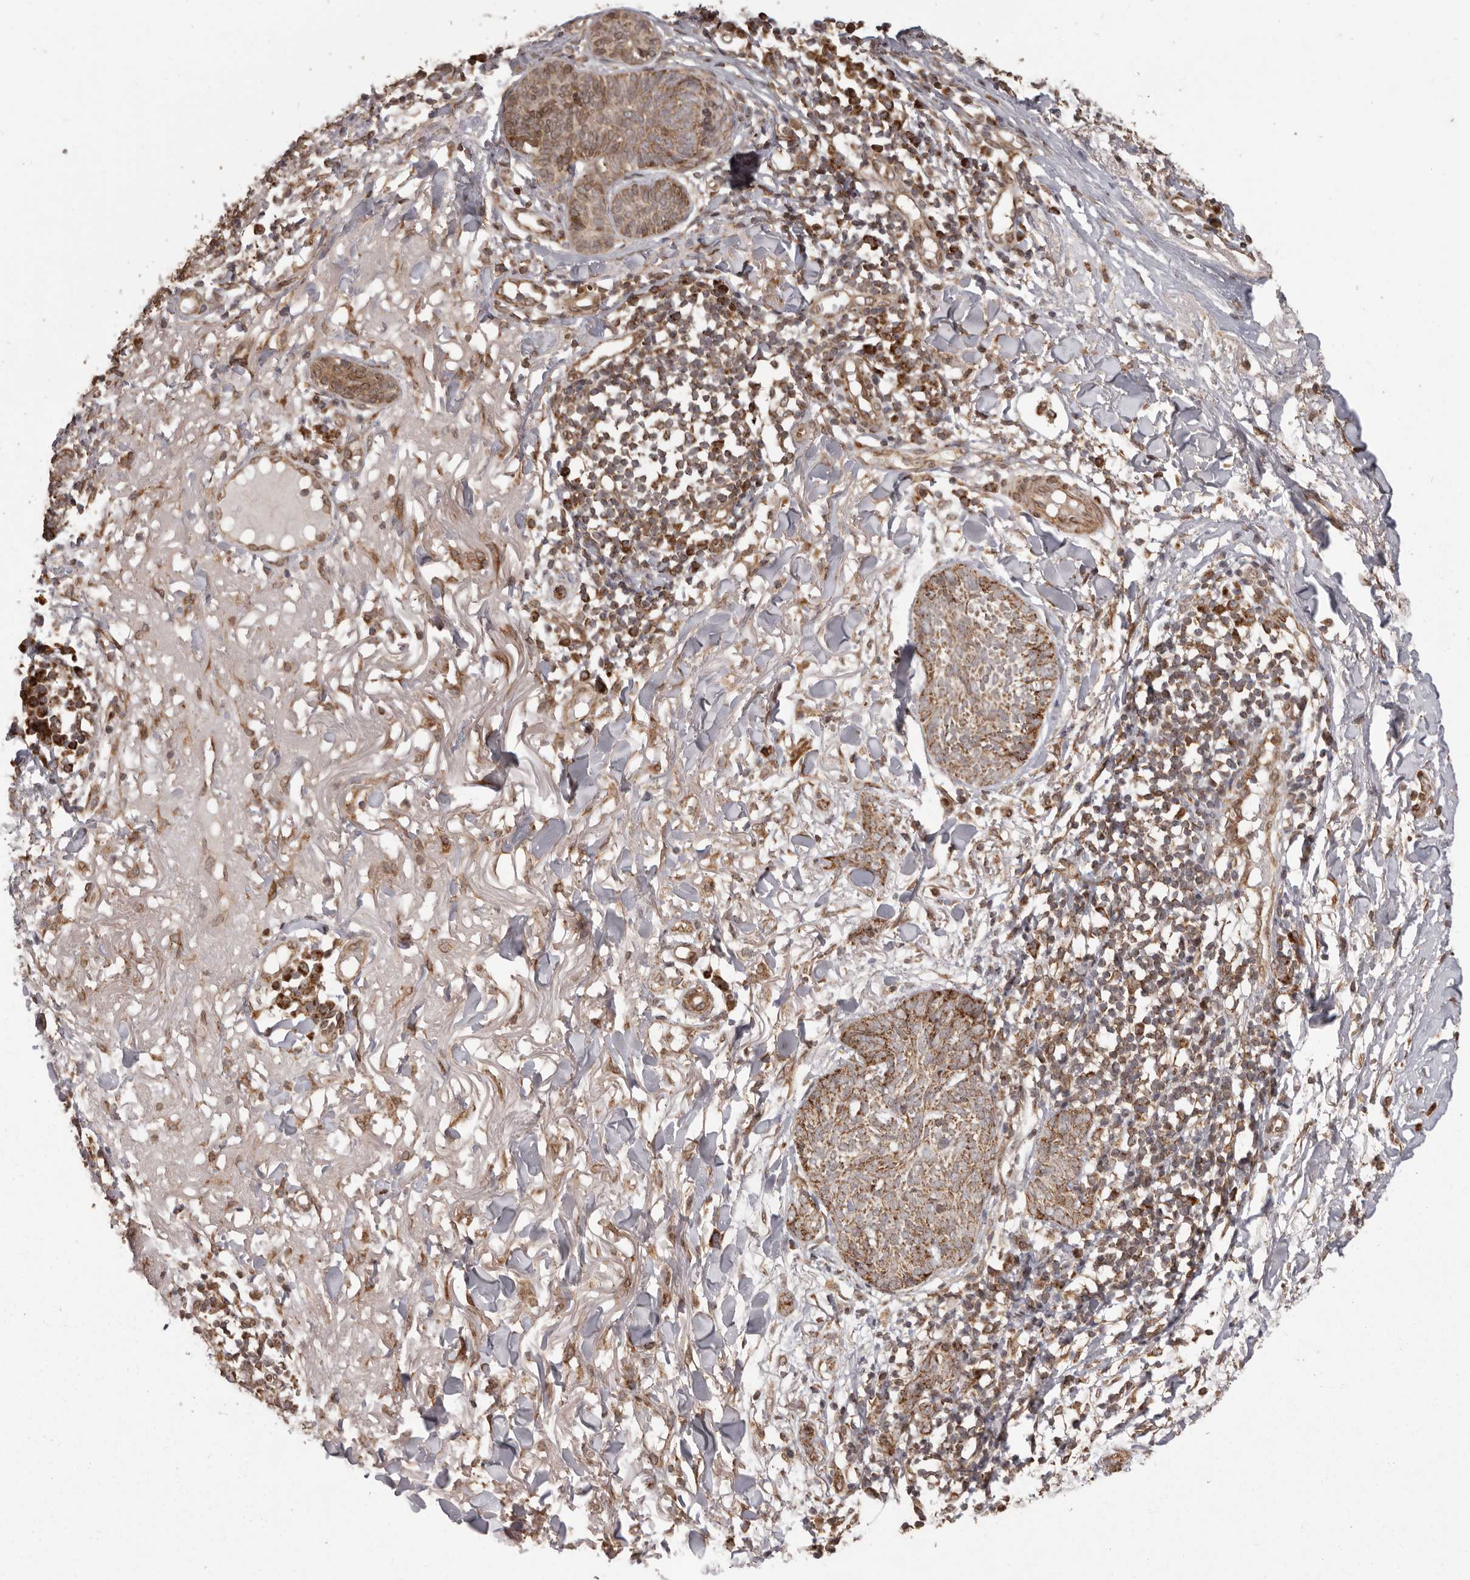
{"staining": {"intensity": "moderate", "quantity": ">75%", "location": "cytoplasmic/membranous"}, "tissue": "skin cancer", "cell_type": "Tumor cells", "image_type": "cancer", "snomed": [{"axis": "morphology", "description": "Basal cell carcinoma"}, {"axis": "topography", "description": "Skin"}], "caption": "DAB (3,3'-diaminobenzidine) immunohistochemical staining of basal cell carcinoma (skin) reveals moderate cytoplasmic/membranous protein expression in approximately >75% of tumor cells.", "gene": "CHRM2", "patient": {"sex": "male", "age": 85}}